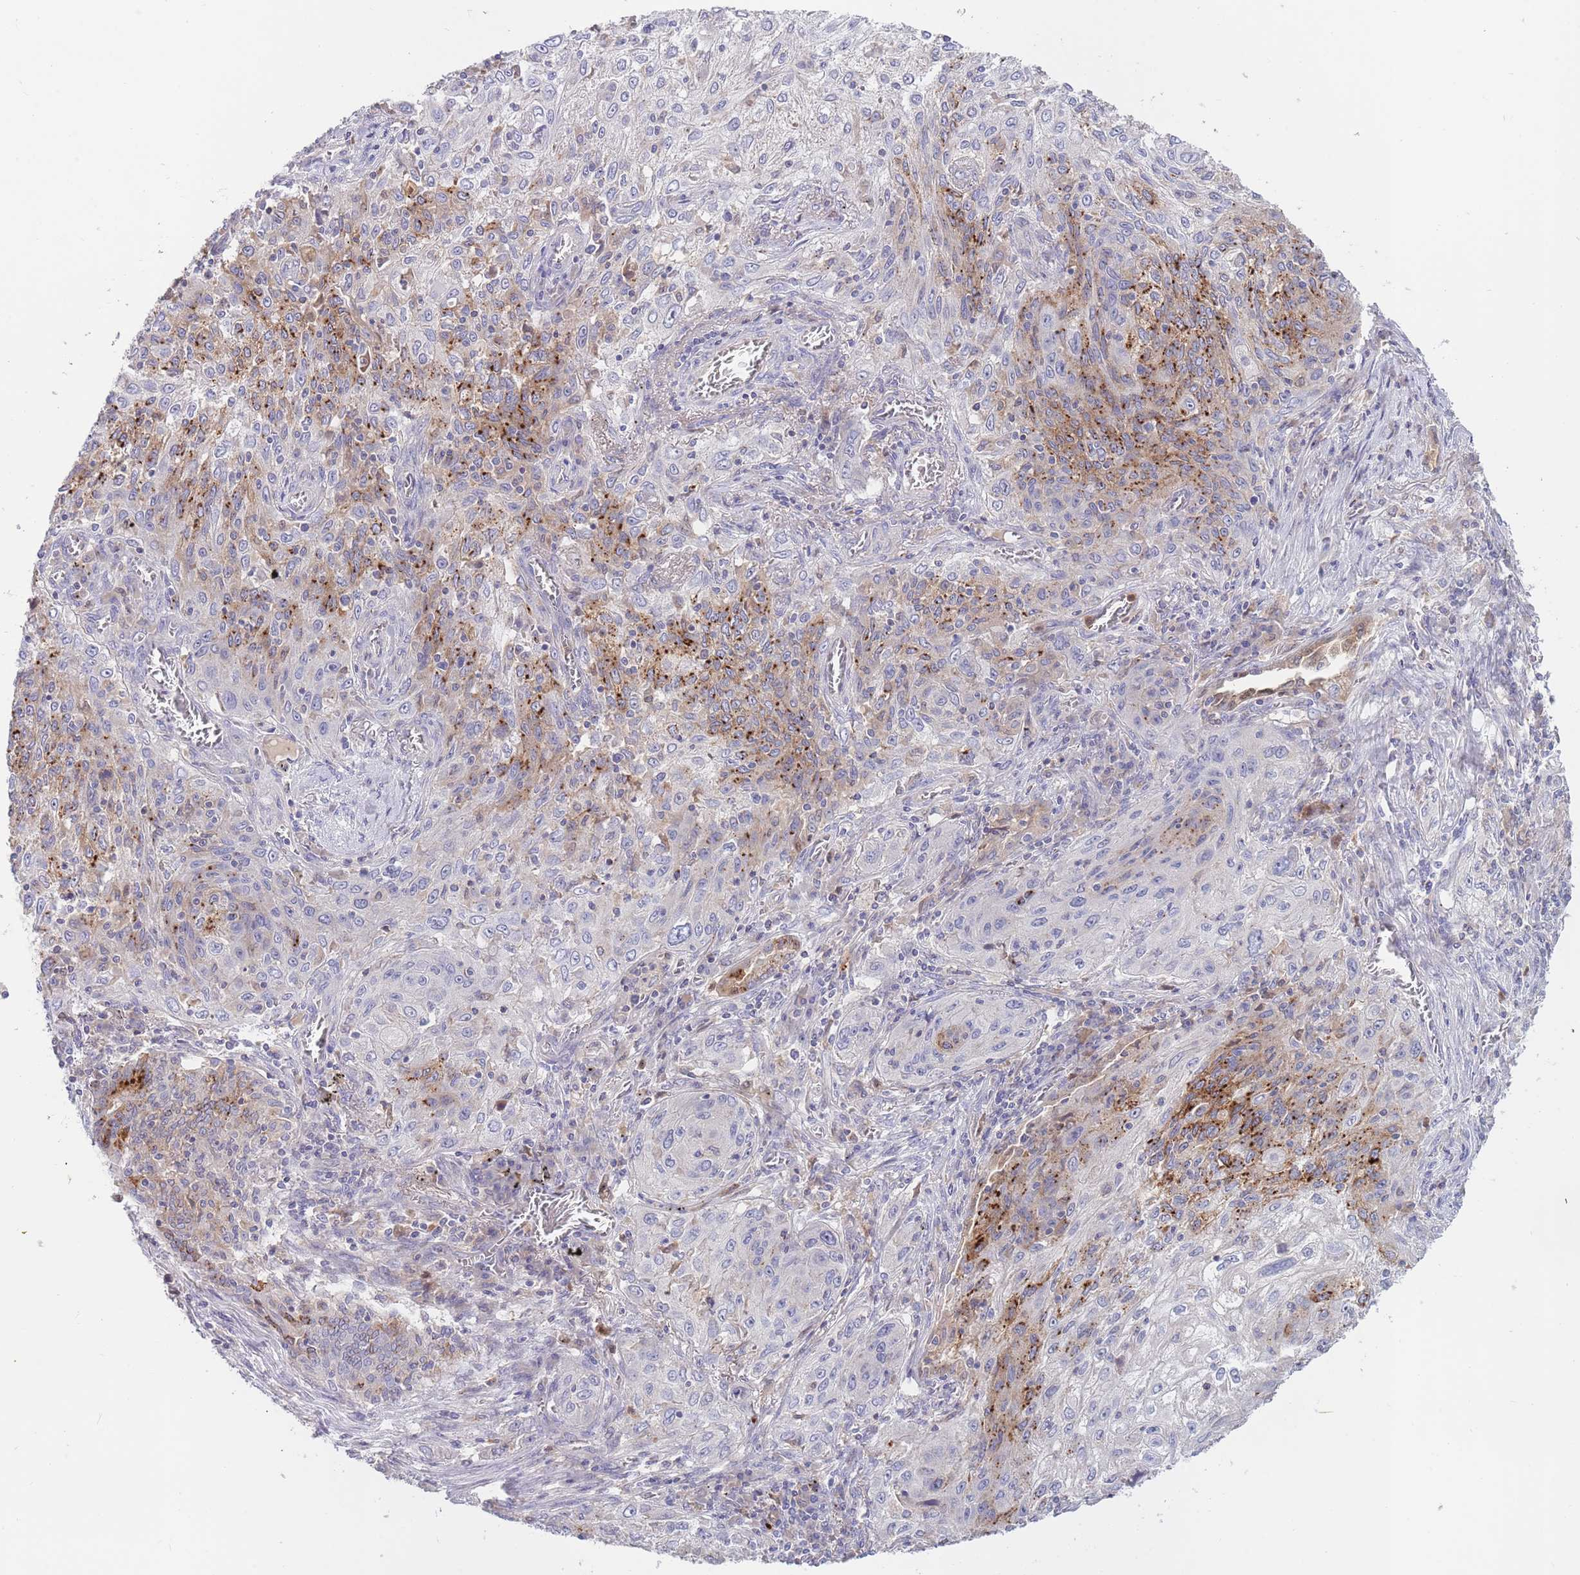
{"staining": {"intensity": "strong", "quantity": "<25%", "location": "cytoplasmic/membranous"}, "tissue": "lung cancer", "cell_type": "Tumor cells", "image_type": "cancer", "snomed": [{"axis": "morphology", "description": "Squamous cell carcinoma, NOS"}, {"axis": "topography", "description": "Lung"}], "caption": "Immunohistochemistry of human lung cancer (squamous cell carcinoma) demonstrates medium levels of strong cytoplasmic/membranous positivity in about <25% of tumor cells. Immunohistochemistry stains the protein of interest in brown and the nuclei are stained blue.", "gene": "BORCS5", "patient": {"sex": "female", "age": 69}}